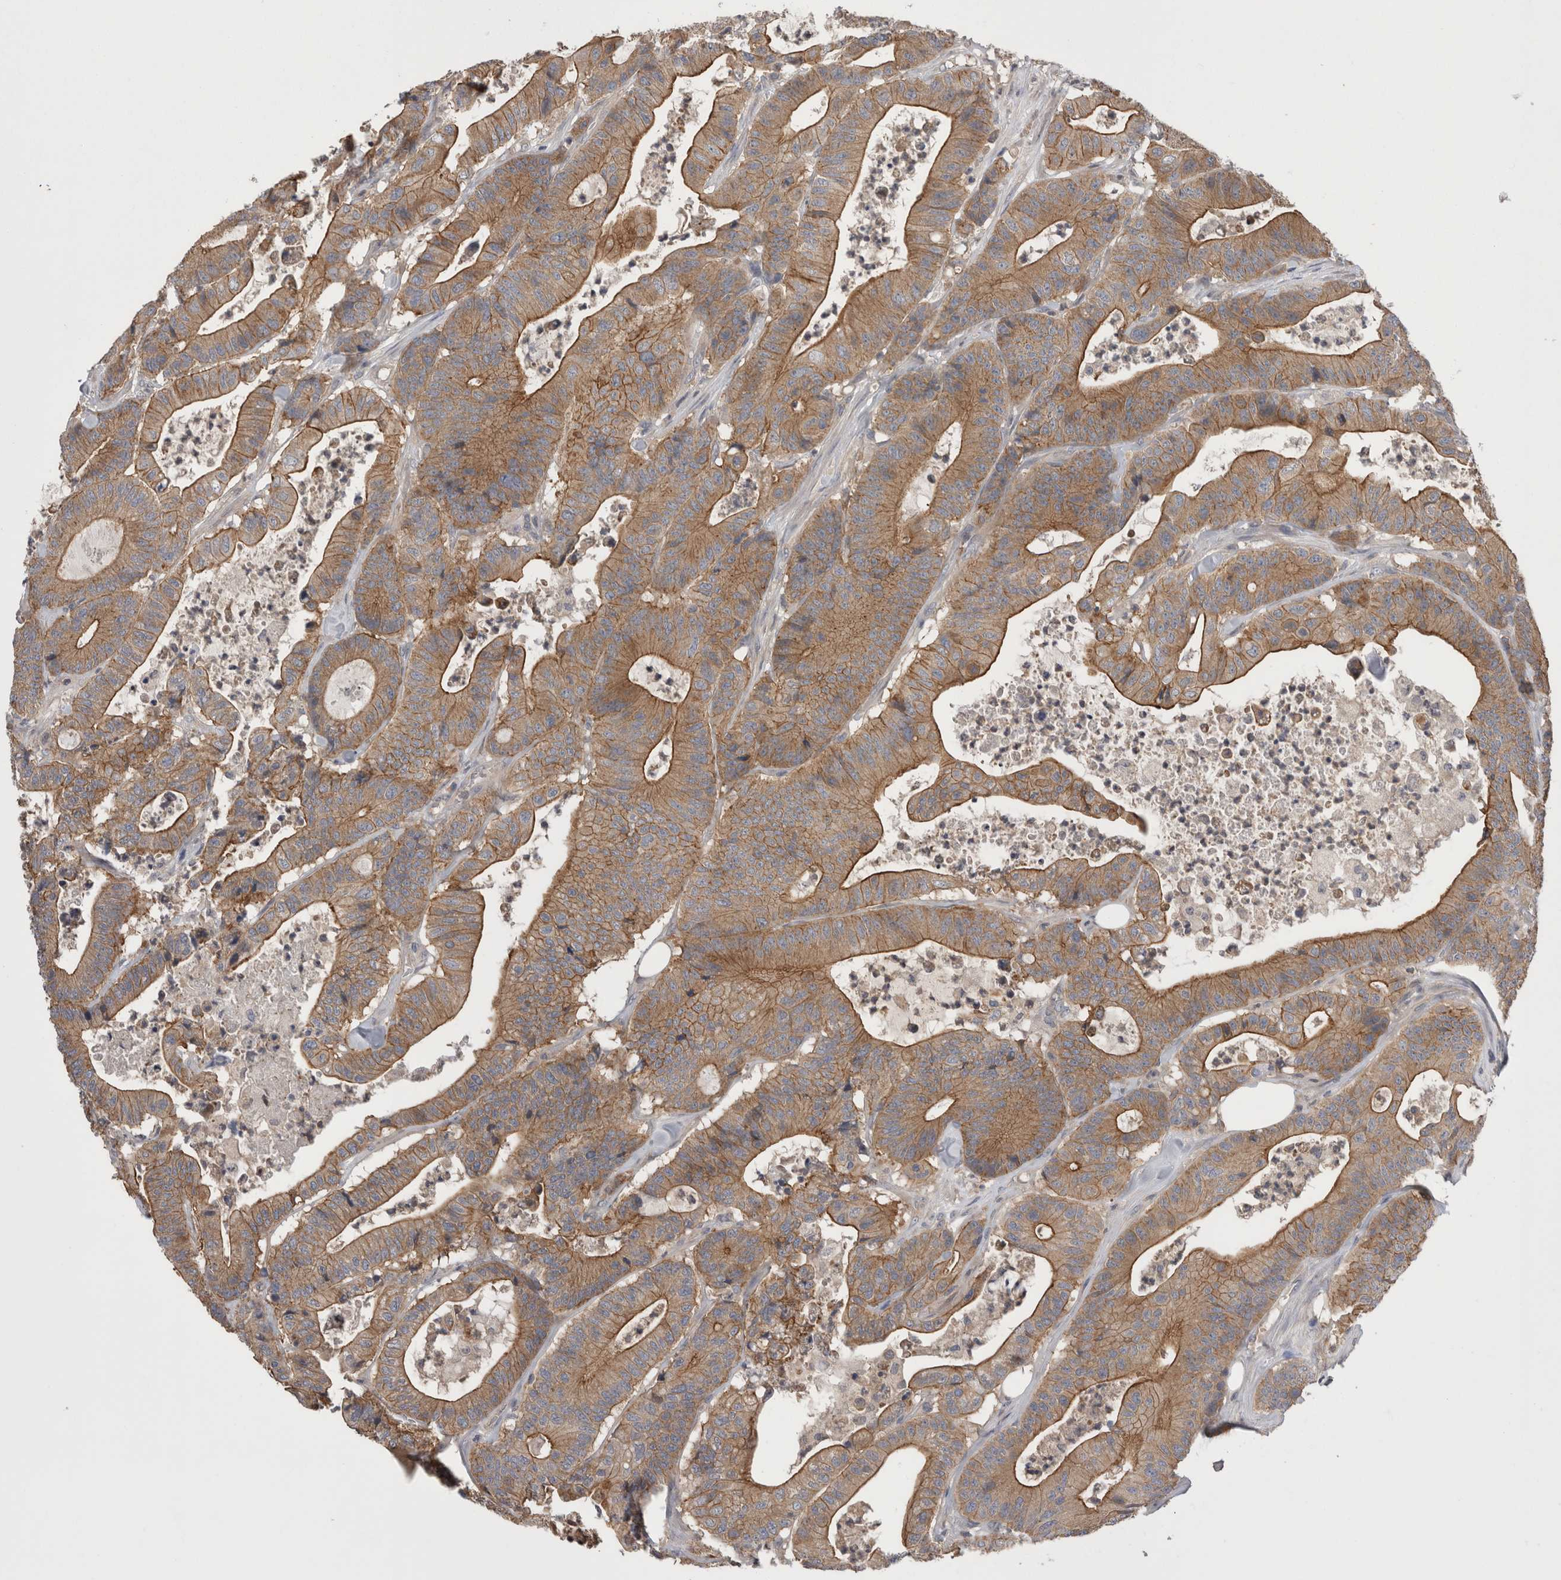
{"staining": {"intensity": "strong", "quantity": ">75%", "location": "cytoplasmic/membranous"}, "tissue": "colorectal cancer", "cell_type": "Tumor cells", "image_type": "cancer", "snomed": [{"axis": "morphology", "description": "Adenocarcinoma, NOS"}, {"axis": "topography", "description": "Colon"}], "caption": "About >75% of tumor cells in colorectal adenocarcinoma demonstrate strong cytoplasmic/membranous protein staining as visualized by brown immunohistochemical staining.", "gene": "OTOR", "patient": {"sex": "female", "age": 84}}